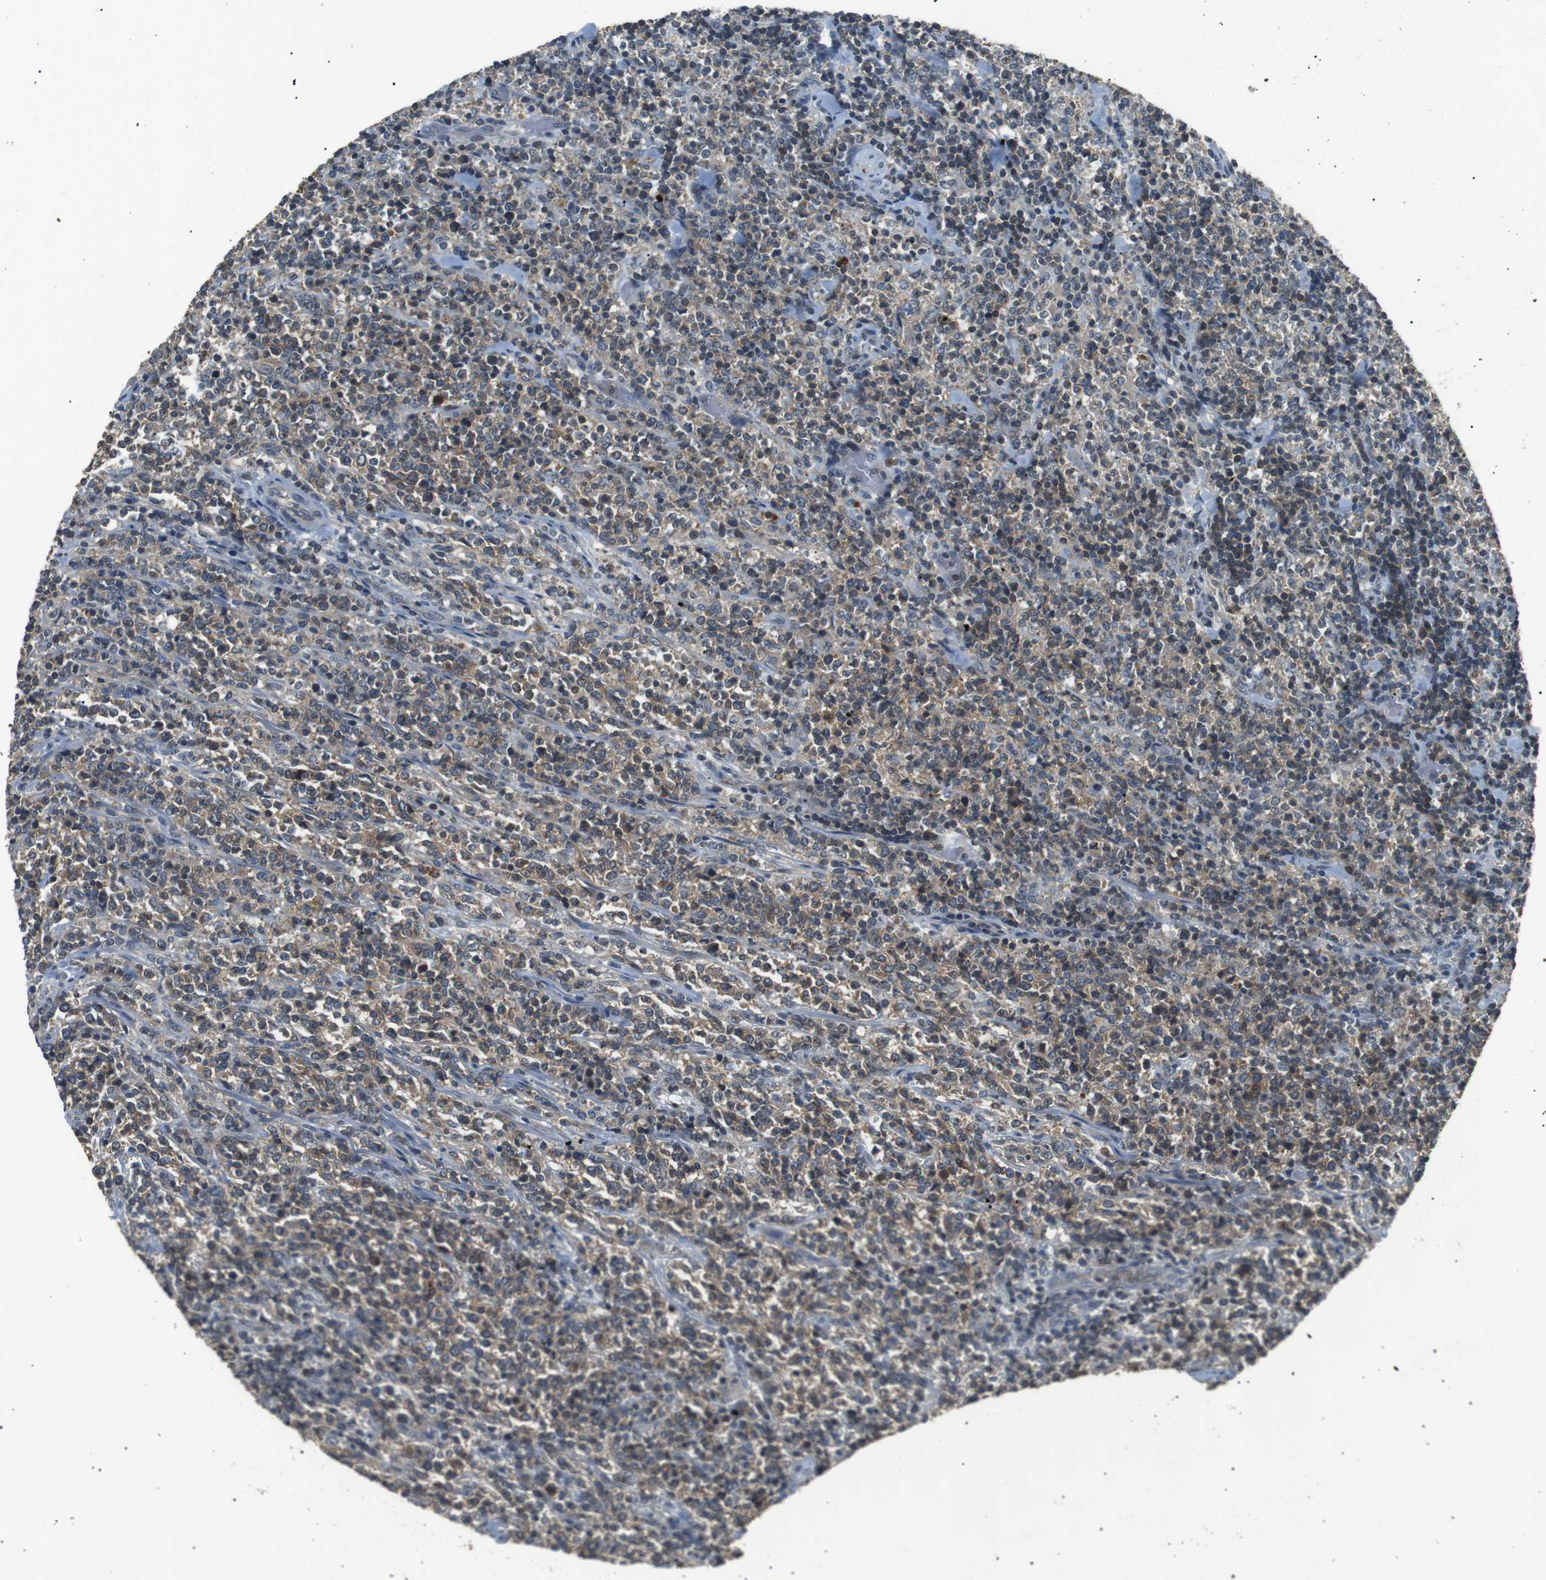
{"staining": {"intensity": "weak", "quantity": "25%-75%", "location": "cytoplasmic/membranous"}, "tissue": "lymphoma", "cell_type": "Tumor cells", "image_type": "cancer", "snomed": [{"axis": "morphology", "description": "Malignant lymphoma, non-Hodgkin's type, High grade"}, {"axis": "topography", "description": "Soft tissue"}], "caption": "Immunohistochemical staining of human malignant lymphoma, non-Hodgkin's type (high-grade) reveals low levels of weak cytoplasmic/membranous protein expression in about 25%-75% of tumor cells.", "gene": "NEK7", "patient": {"sex": "male", "age": 18}}